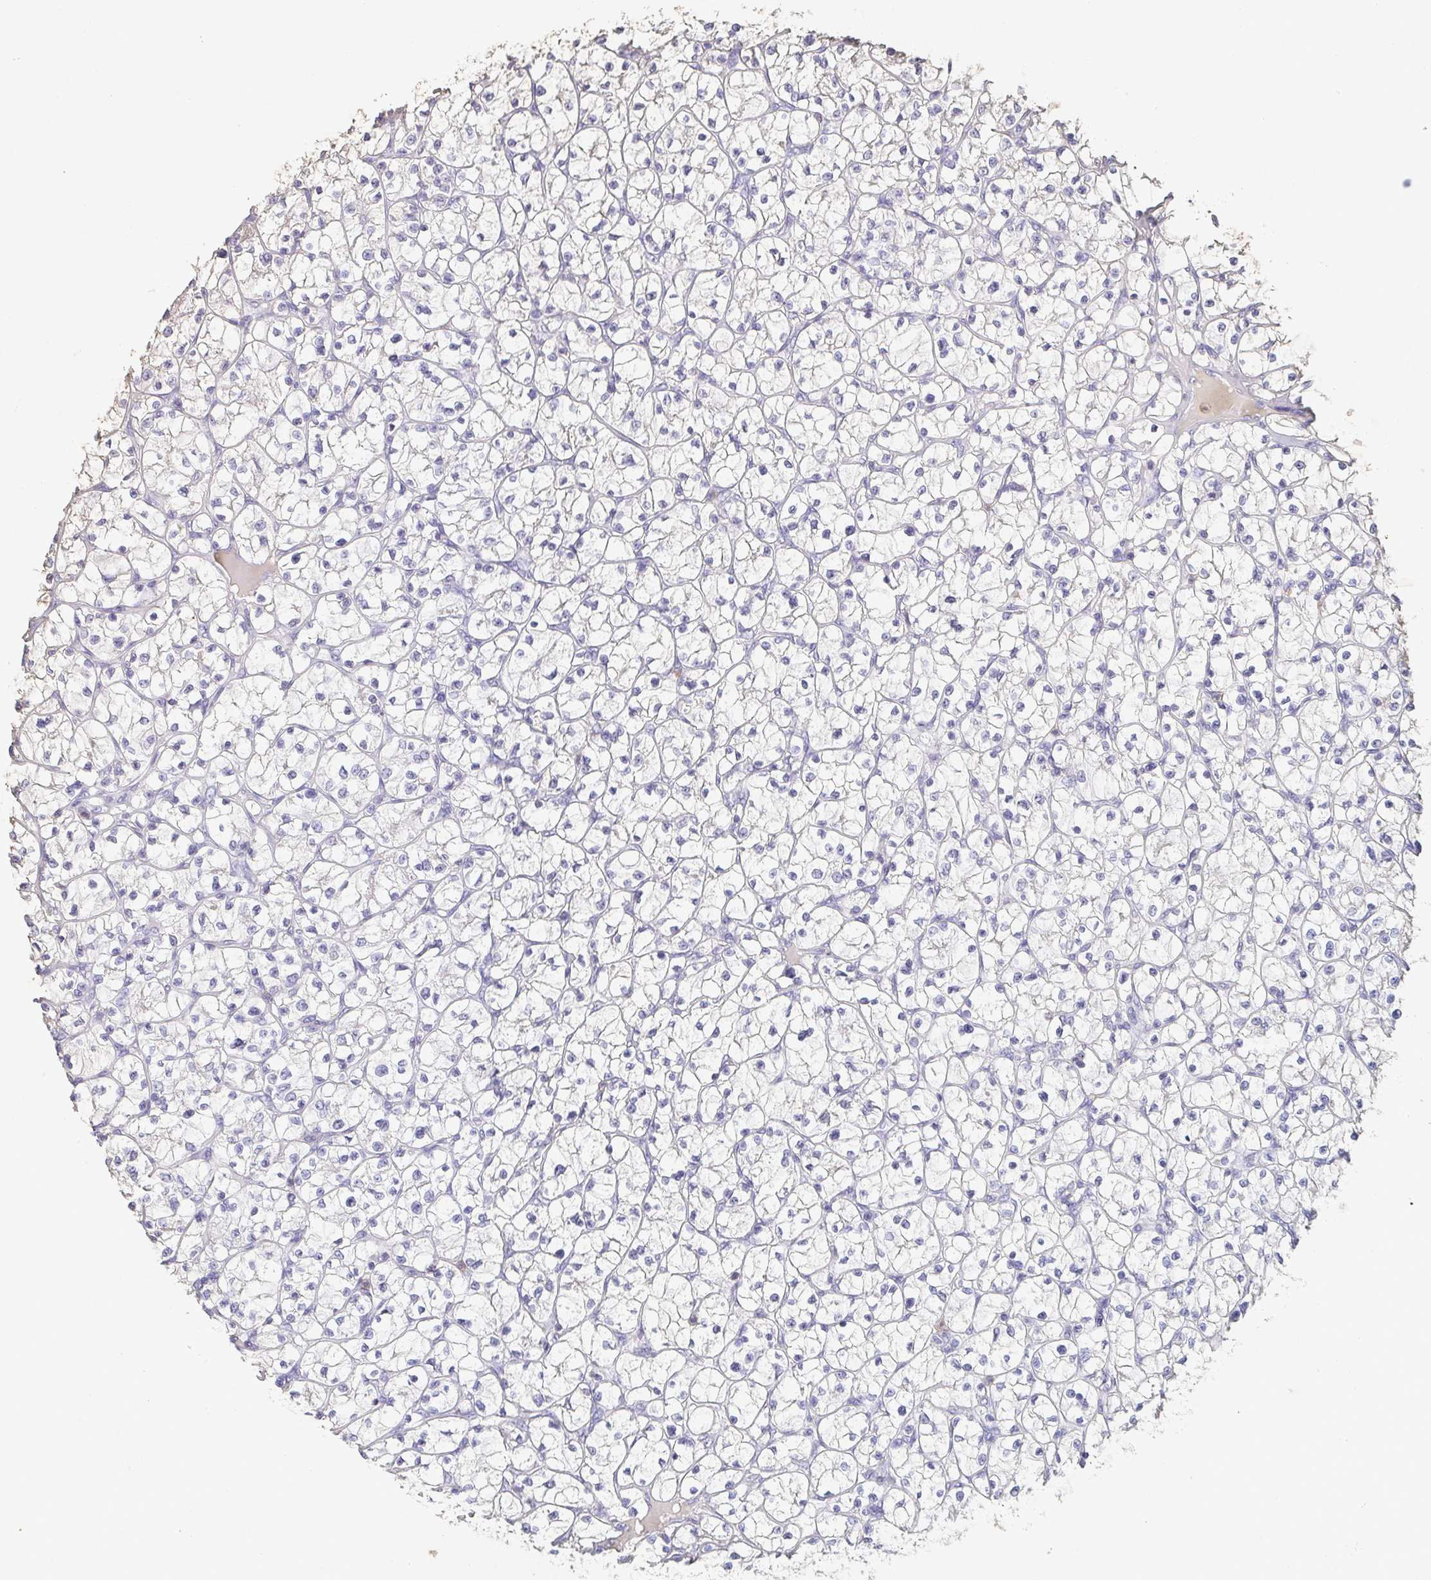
{"staining": {"intensity": "negative", "quantity": "none", "location": "none"}, "tissue": "renal cancer", "cell_type": "Tumor cells", "image_type": "cancer", "snomed": [{"axis": "morphology", "description": "Adenocarcinoma, NOS"}, {"axis": "topography", "description": "Kidney"}], "caption": "A photomicrograph of human renal cancer is negative for staining in tumor cells.", "gene": "BPIFA2", "patient": {"sex": "female", "age": 64}}